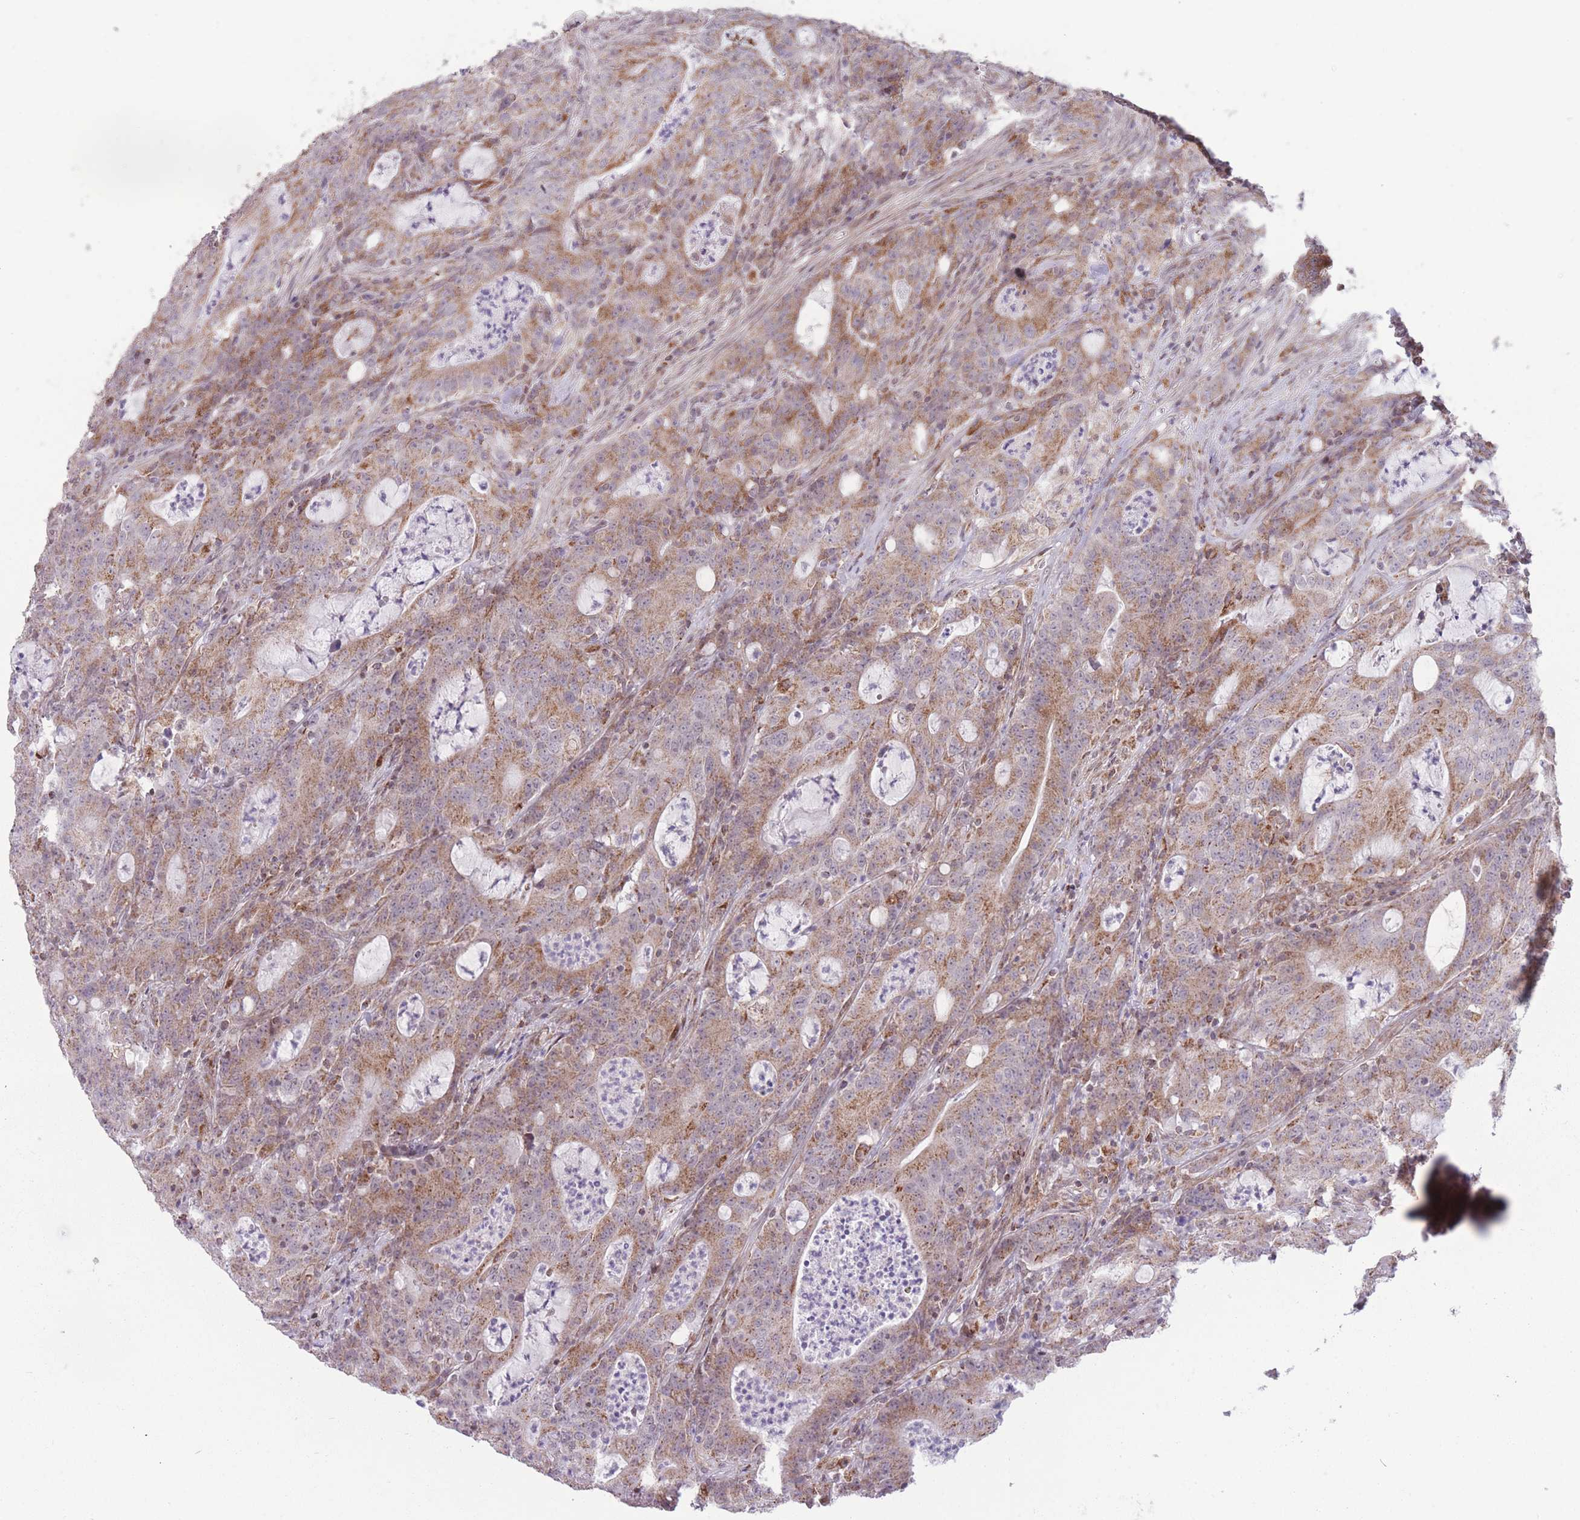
{"staining": {"intensity": "moderate", "quantity": "25%-75%", "location": "cytoplasmic/membranous"}, "tissue": "colorectal cancer", "cell_type": "Tumor cells", "image_type": "cancer", "snomed": [{"axis": "morphology", "description": "Adenocarcinoma, NOS"}, {"axis": "topography", "description": "Colon"}], "caption": "IHC of adenocarcinoma (colorectal) displays medium levels of moderate cytoplasmic/membranous staining in about 25%-75% of tumor cells.", "gene": "DPYSL4", "patient": {"sex": "male", "age": 83}}